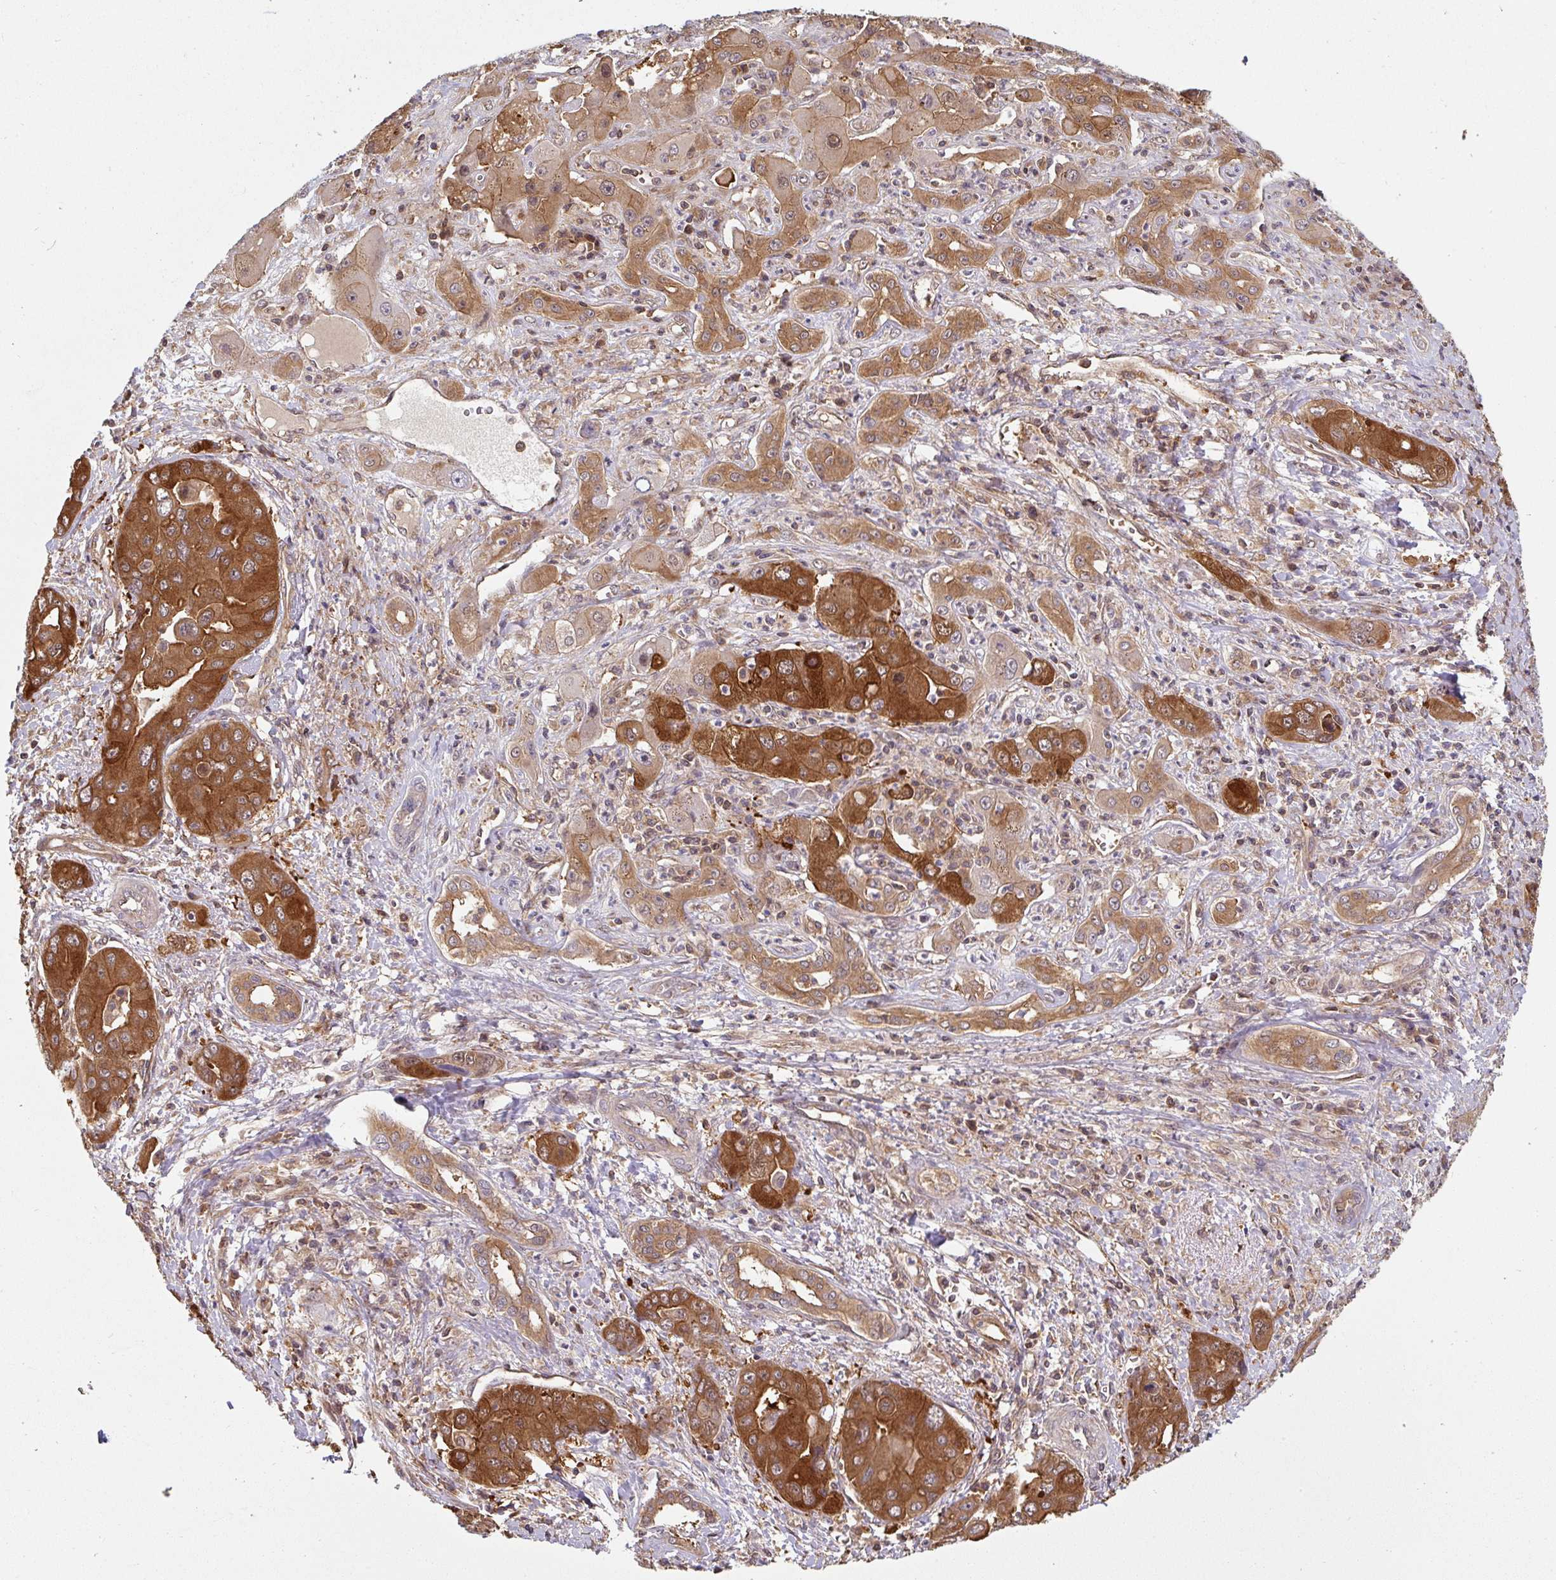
{"staining": {"intensity": "strong", "quantity": ">75%", "location": "cytoplasmic/membranous,nuclear"}, "tissue": "liver cancer", "cell_type": "Tumor cells", "image_type": "cancer", "snomed": [{"axis": "morphology", "description": "Cholangiocarcinoma"}, {"axis": "topography", "description": "Liver"}], "caption": "A high-resolution photomicrograph shows immunohistochemistry staining of liver cancer, which displays strong cytoplasmic/membranous and nuclear positivity in about >75% of tumor cells.", "gene": "ST13", "patient": {"sex": "male", "age": 67}}